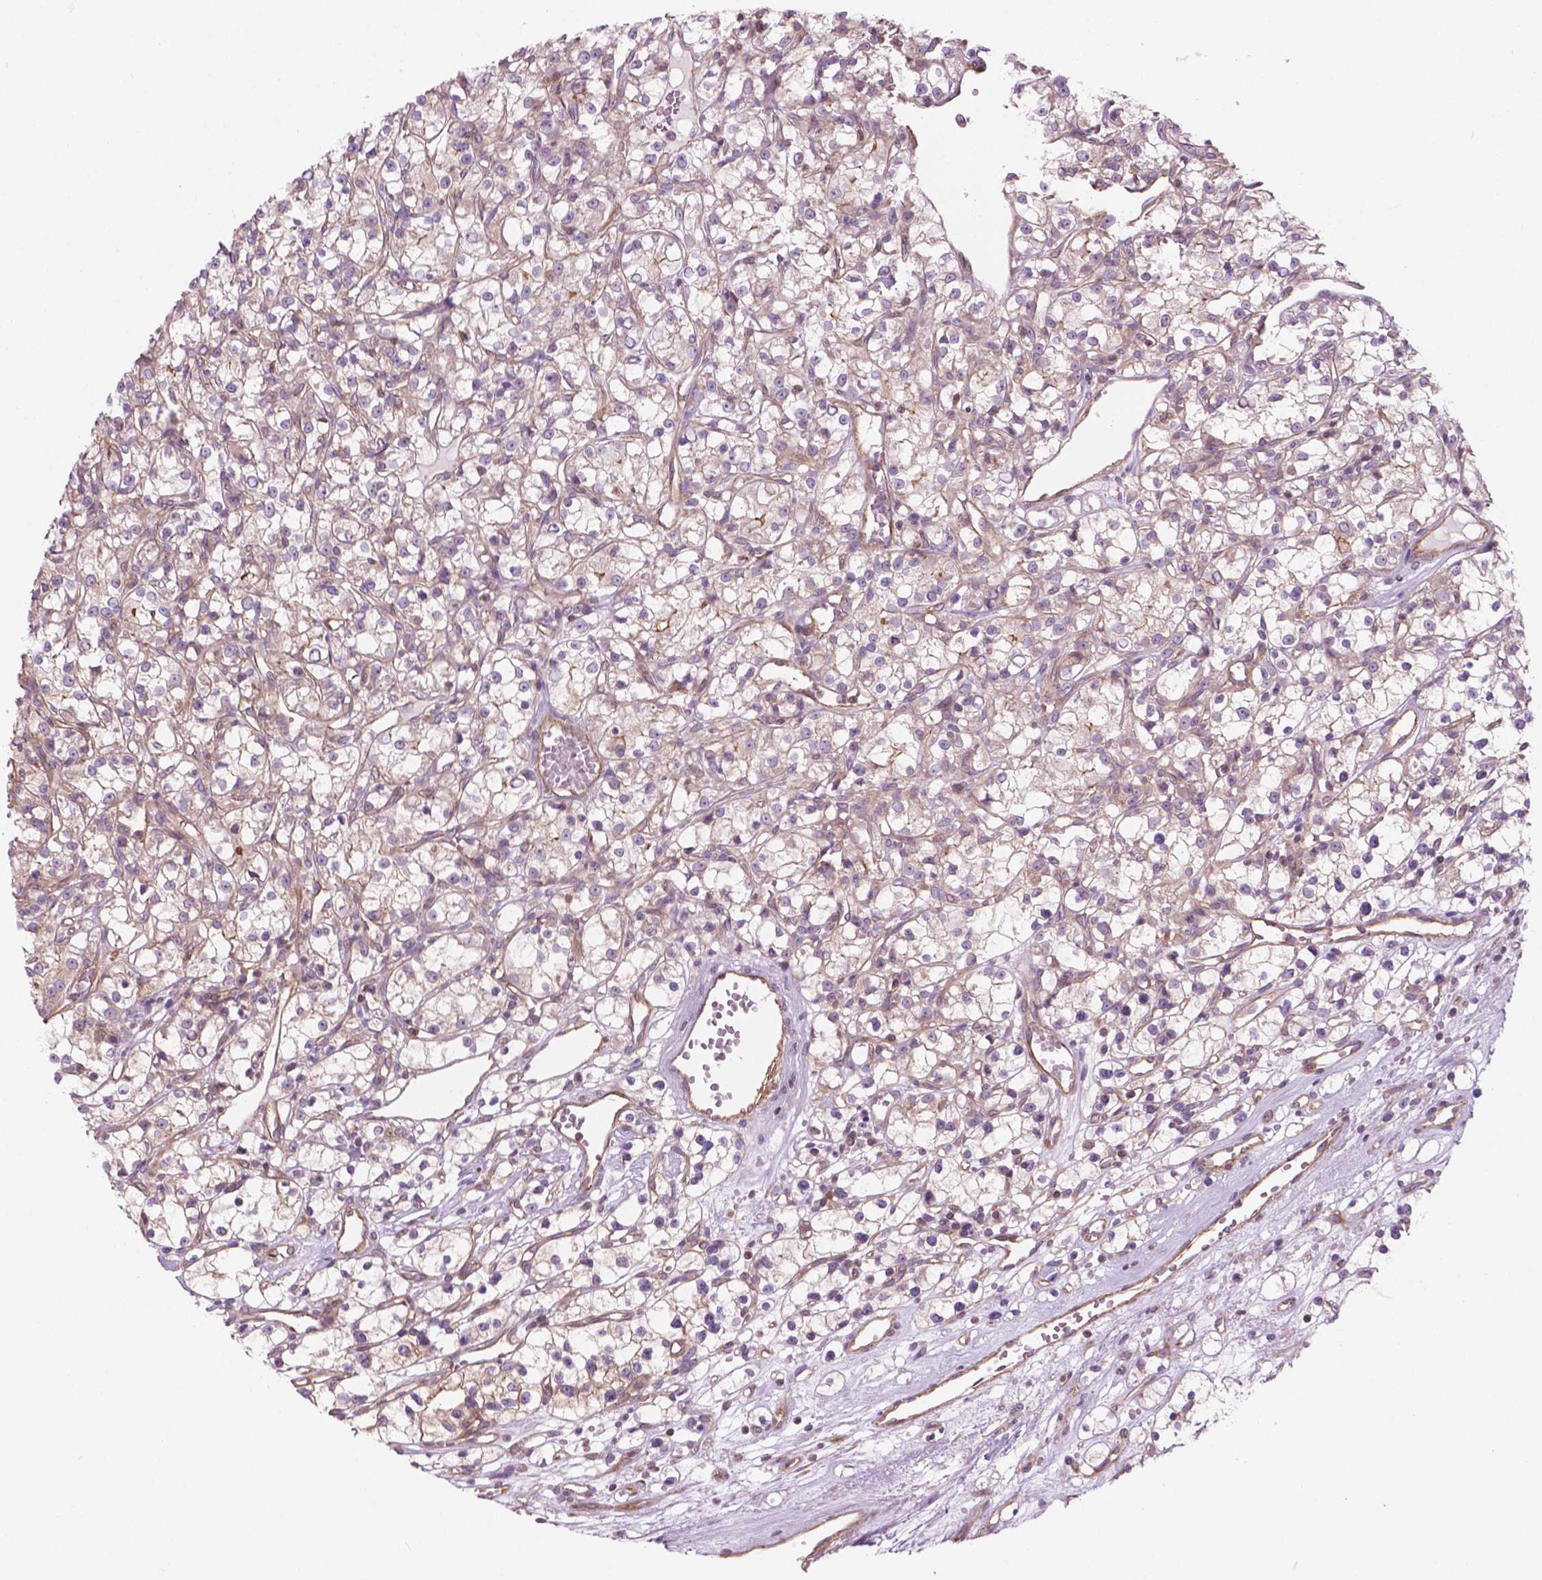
{"staining": {"intensity": "negative", "quantity": "none", "location": "none"}, "tissue": "renal cancer", "cell_type": "Tumor cells", "image_type": "cancer", "snomed": [{"axis": "morphology", "description": "Adenocarcinoma, NOS"}, {"axis": "topography", "description": "Kidney"}], "caption": "Tumor cells show no significant protein expression in renal cancer (adenocarcinoma).", "gene": "SURF4", "patient": {"sex": "female", "age": 59}}